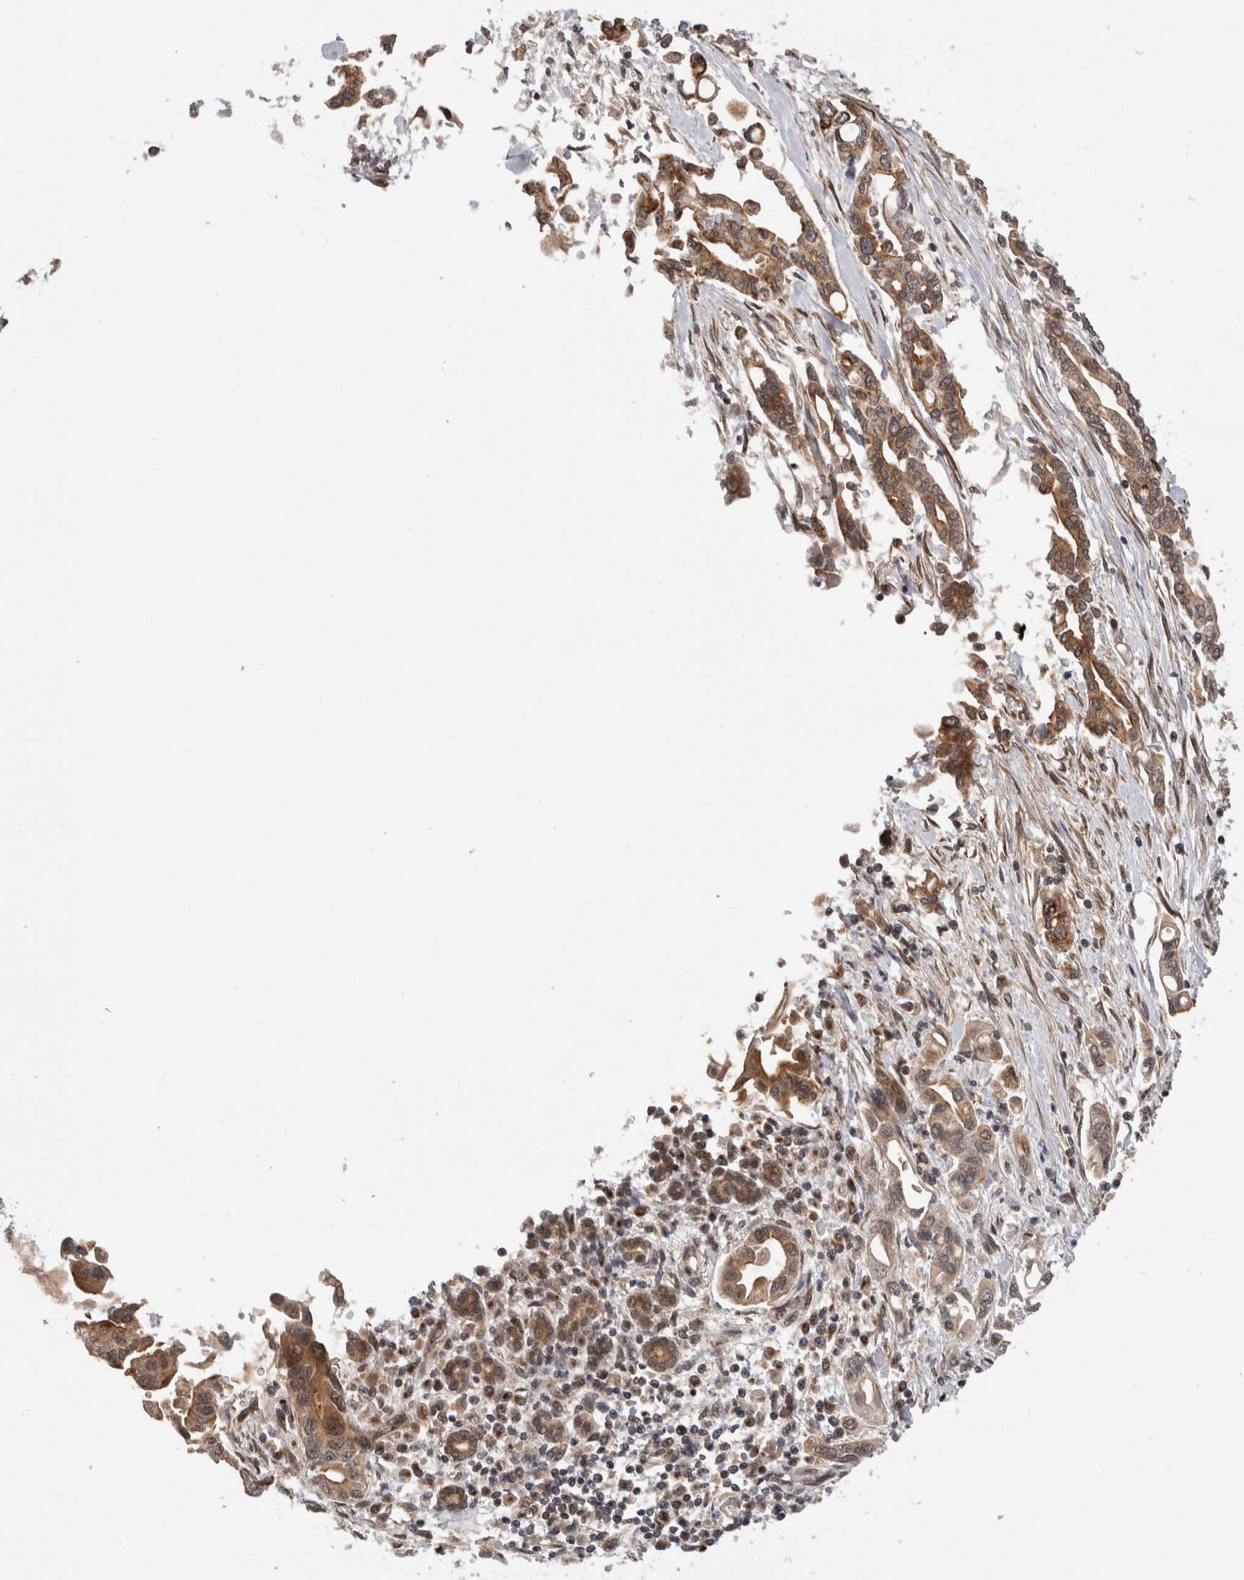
{"staining": {"intensity": "moderate", "quantity": ">75%", "location": "cytoplasmic/membranous"}, "tissue": "pancreatic cancer", "cell_type": "Tumor cells", "image_type": "cancer", "snomed": [{"axis": "morphology", "description": "Adenocarcinoma, NOS"}, {"axis": "topography", "description": "Pancreas"}], "caption": "This photomicrograph displays IHC staining of human pancreatic adenocarcinoma, with medium moderate cytoplasmic/membranous positivity in about >75% of tumor cells.", "gene": "TMEM65", "patient": {"sex": "female", "age": 57}}